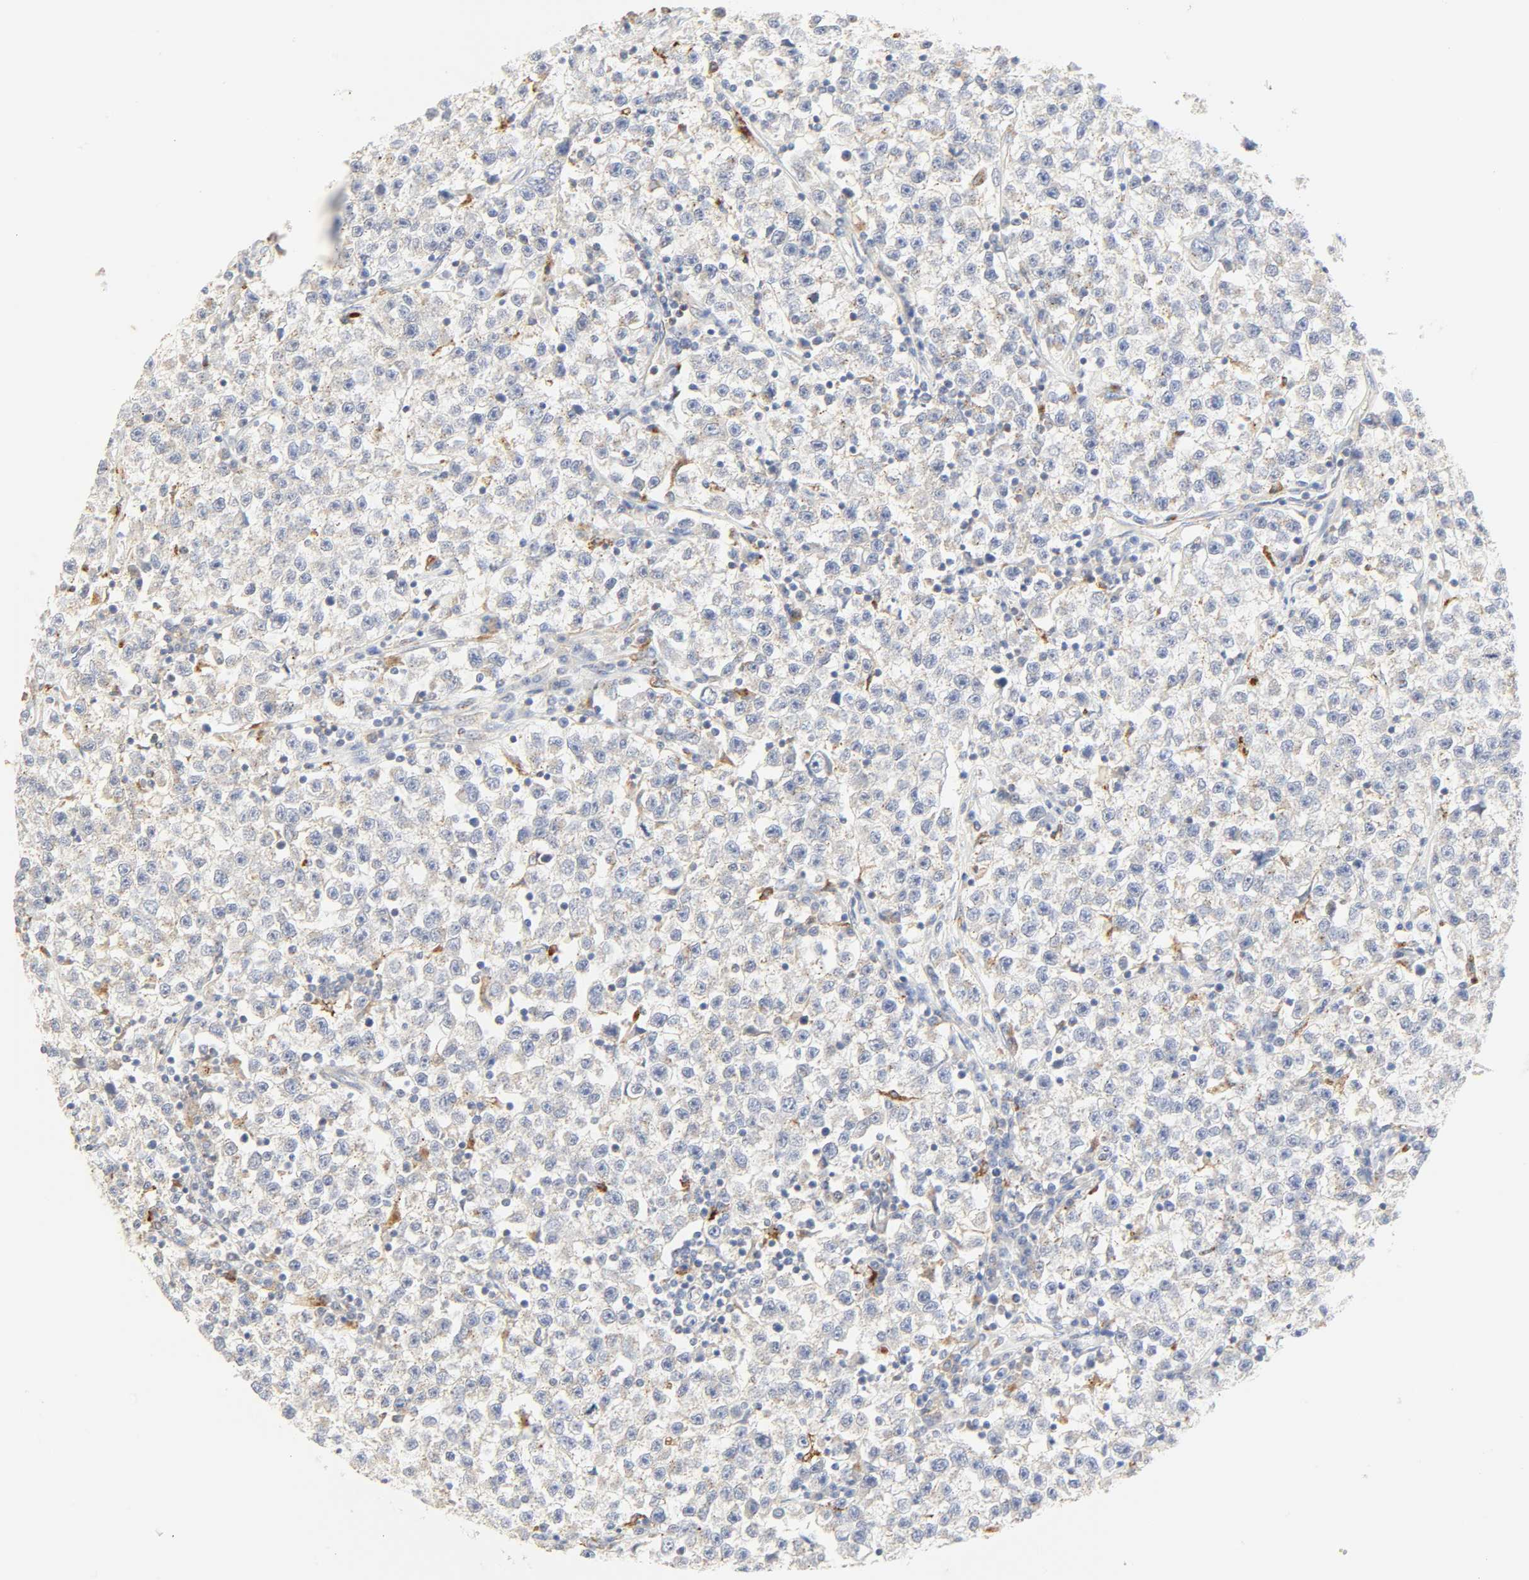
{"staining": {"intensity": "negative", "quantity": "none", "location": "none"}, "tissue": "testis cancer", "cell_type": "Tumor cells", "image_type": "cancer", "snomed": [{"axis": "morphology", "description": "Seminoma, NOS"}, {"axis": "topography", "description": "Testis"}], "caption": "Seminoma (testis) was stained to show a protein in brown. There is no significant expression in tumor cells. (Immunohistochemistry, brightfield microscopy, high magnification).", "gene": "CAMK2A", "patient": {"sex": "male", "age": 22}}